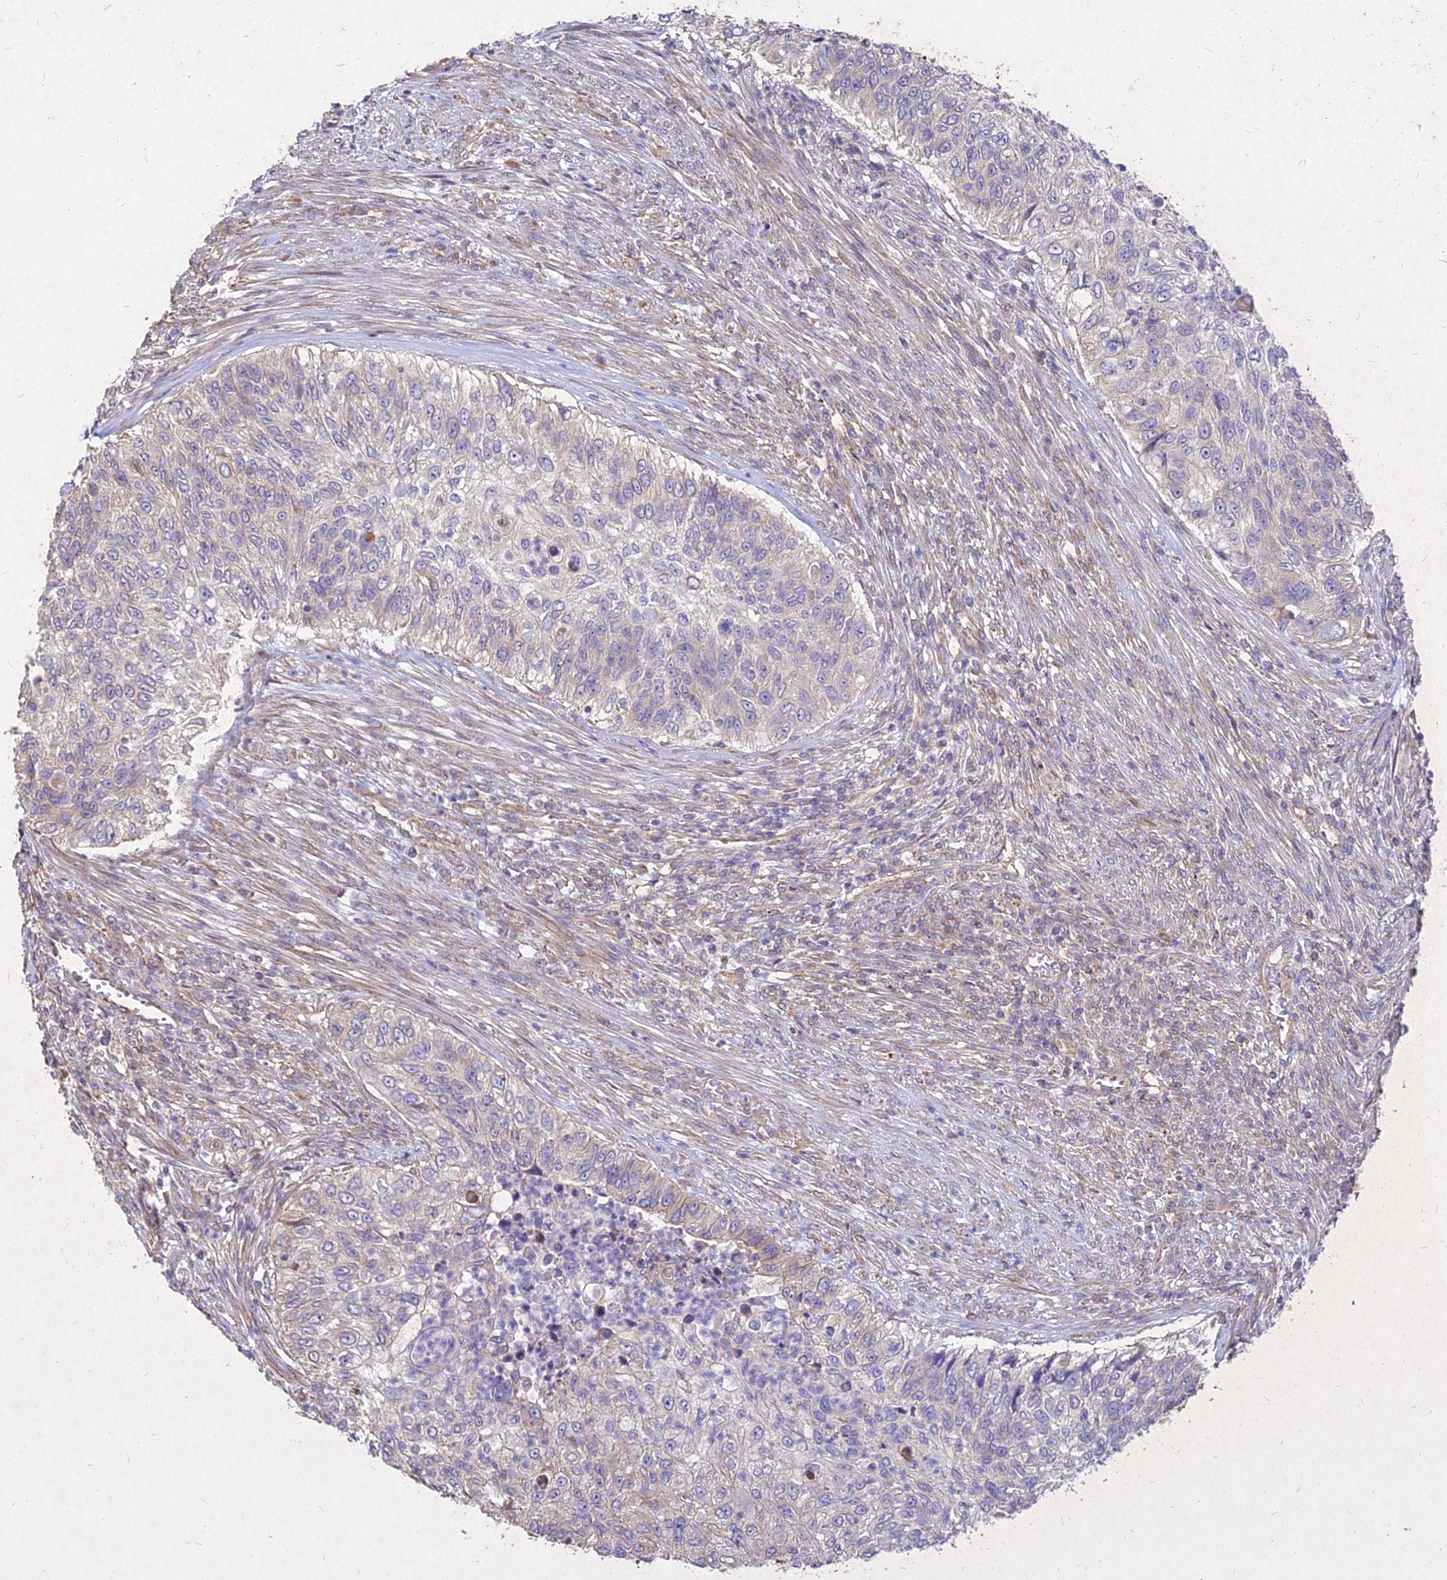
{"staining": {"intensity": "negative", "quantity": "none", "location": "none"}, "tissue": "urothelial cancer", "cell_type": "Tumor cells", "image_type": "cancer", "snomed": [{"axis": "morphology", "description": "Urothelial carcinoma, High grade"}, {"axis": "topography", "description": "Urinary bladder"}], "caption": "Image shows no significant protein staining in tumor cells of urothelial carcinoma (high-grade).", "gene": "SKA1", "patient": {"sex": "female", "age": 60}}